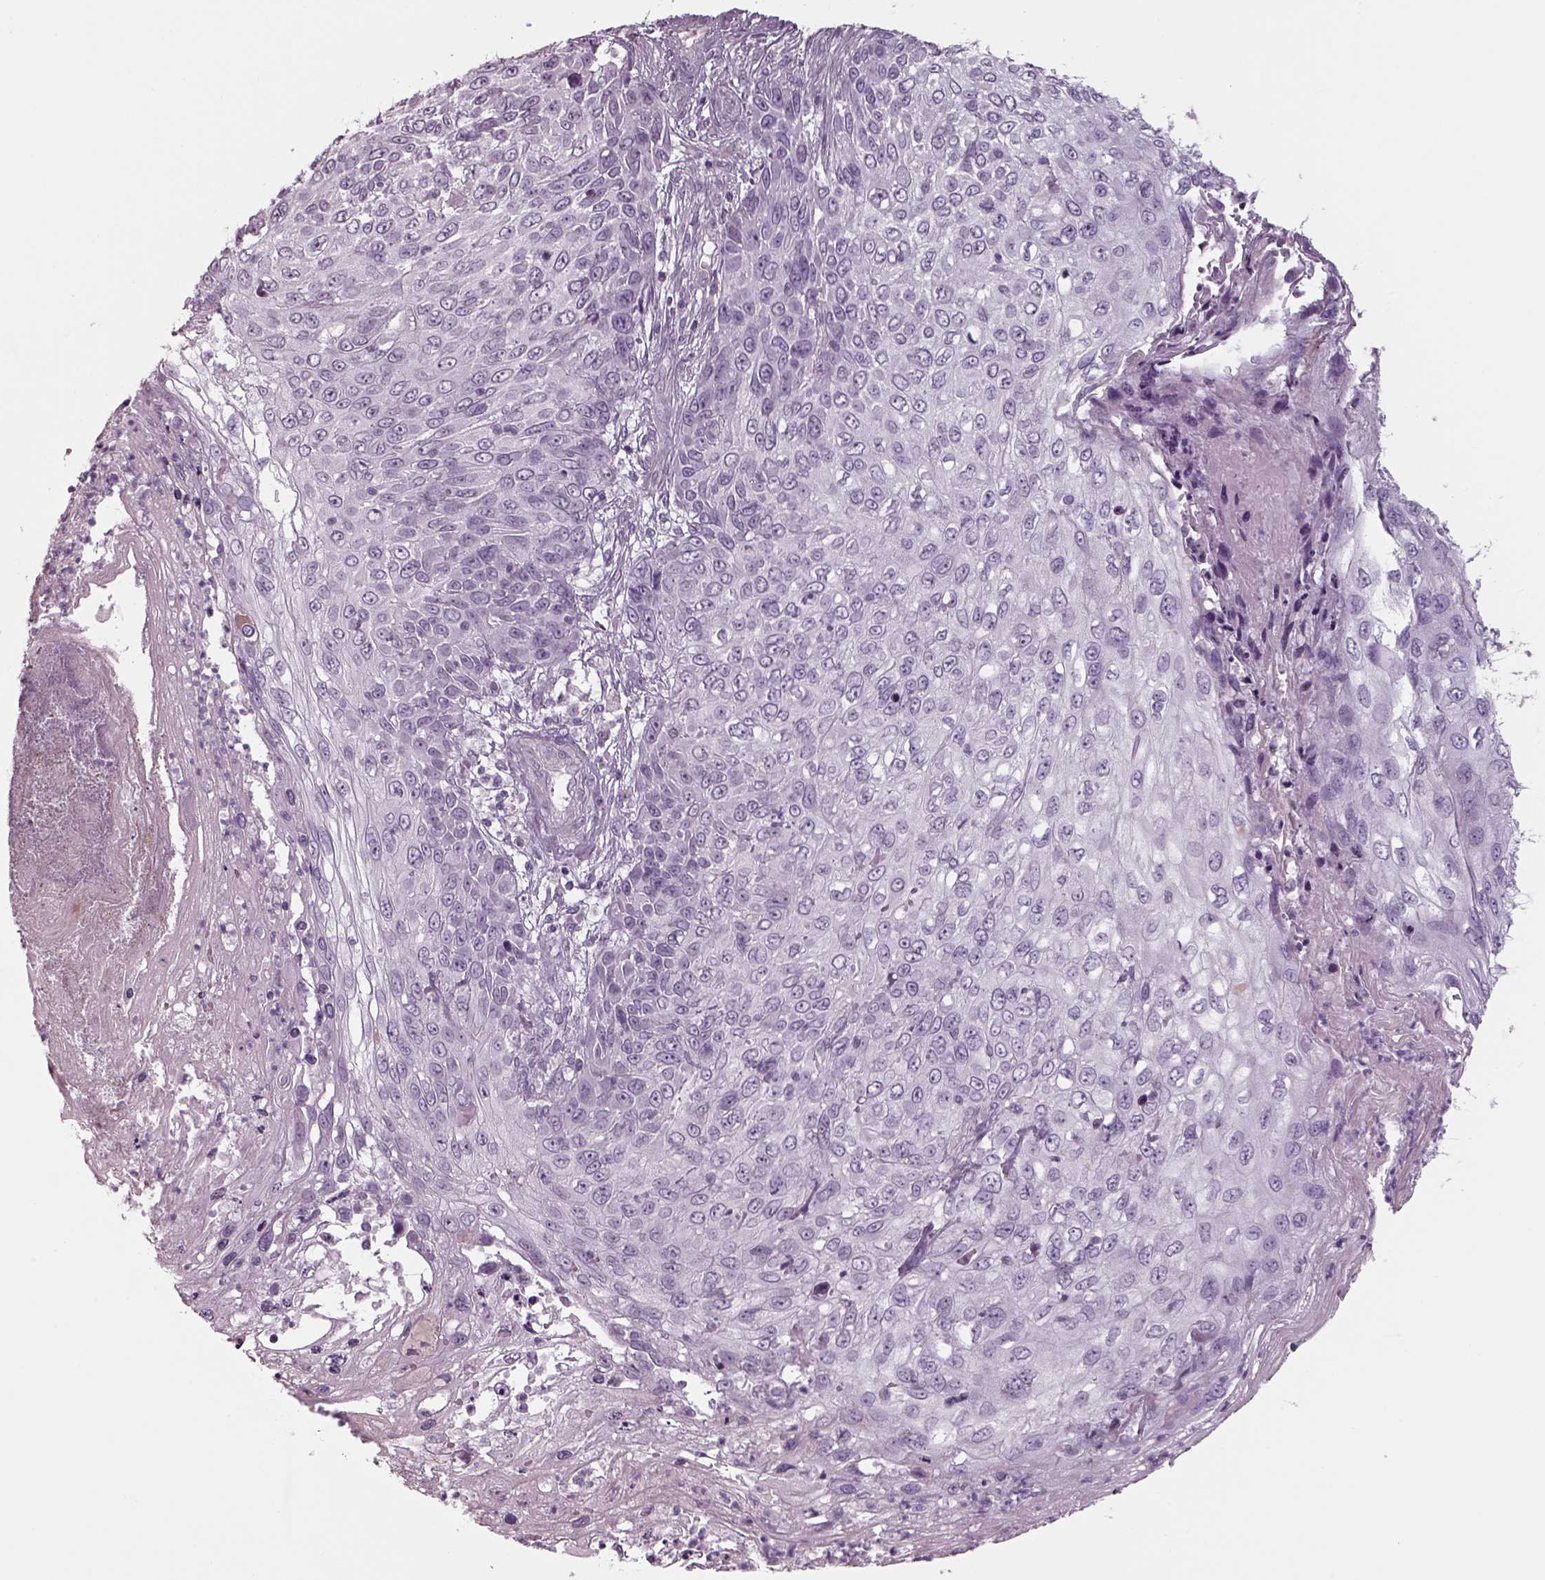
{"staining": {"intensity": "negative", "quantity": "none", "location": "none"}, "tissue": "skin cancer", "cell_type": "Tumor cells", "image_type": "cancer", "snomed": [{"axis": "morphology", "description": "Squamous cell carcinoma, NOS"}, {"axis": "topography", "description": "Skin"}], "caption": "Squamous cell carcinoma (skin) stained for a protein using IHC displays no staining tumor cells.", "gene": "SEPTIN14", "patient": {"sex": "male", "age": 92}}